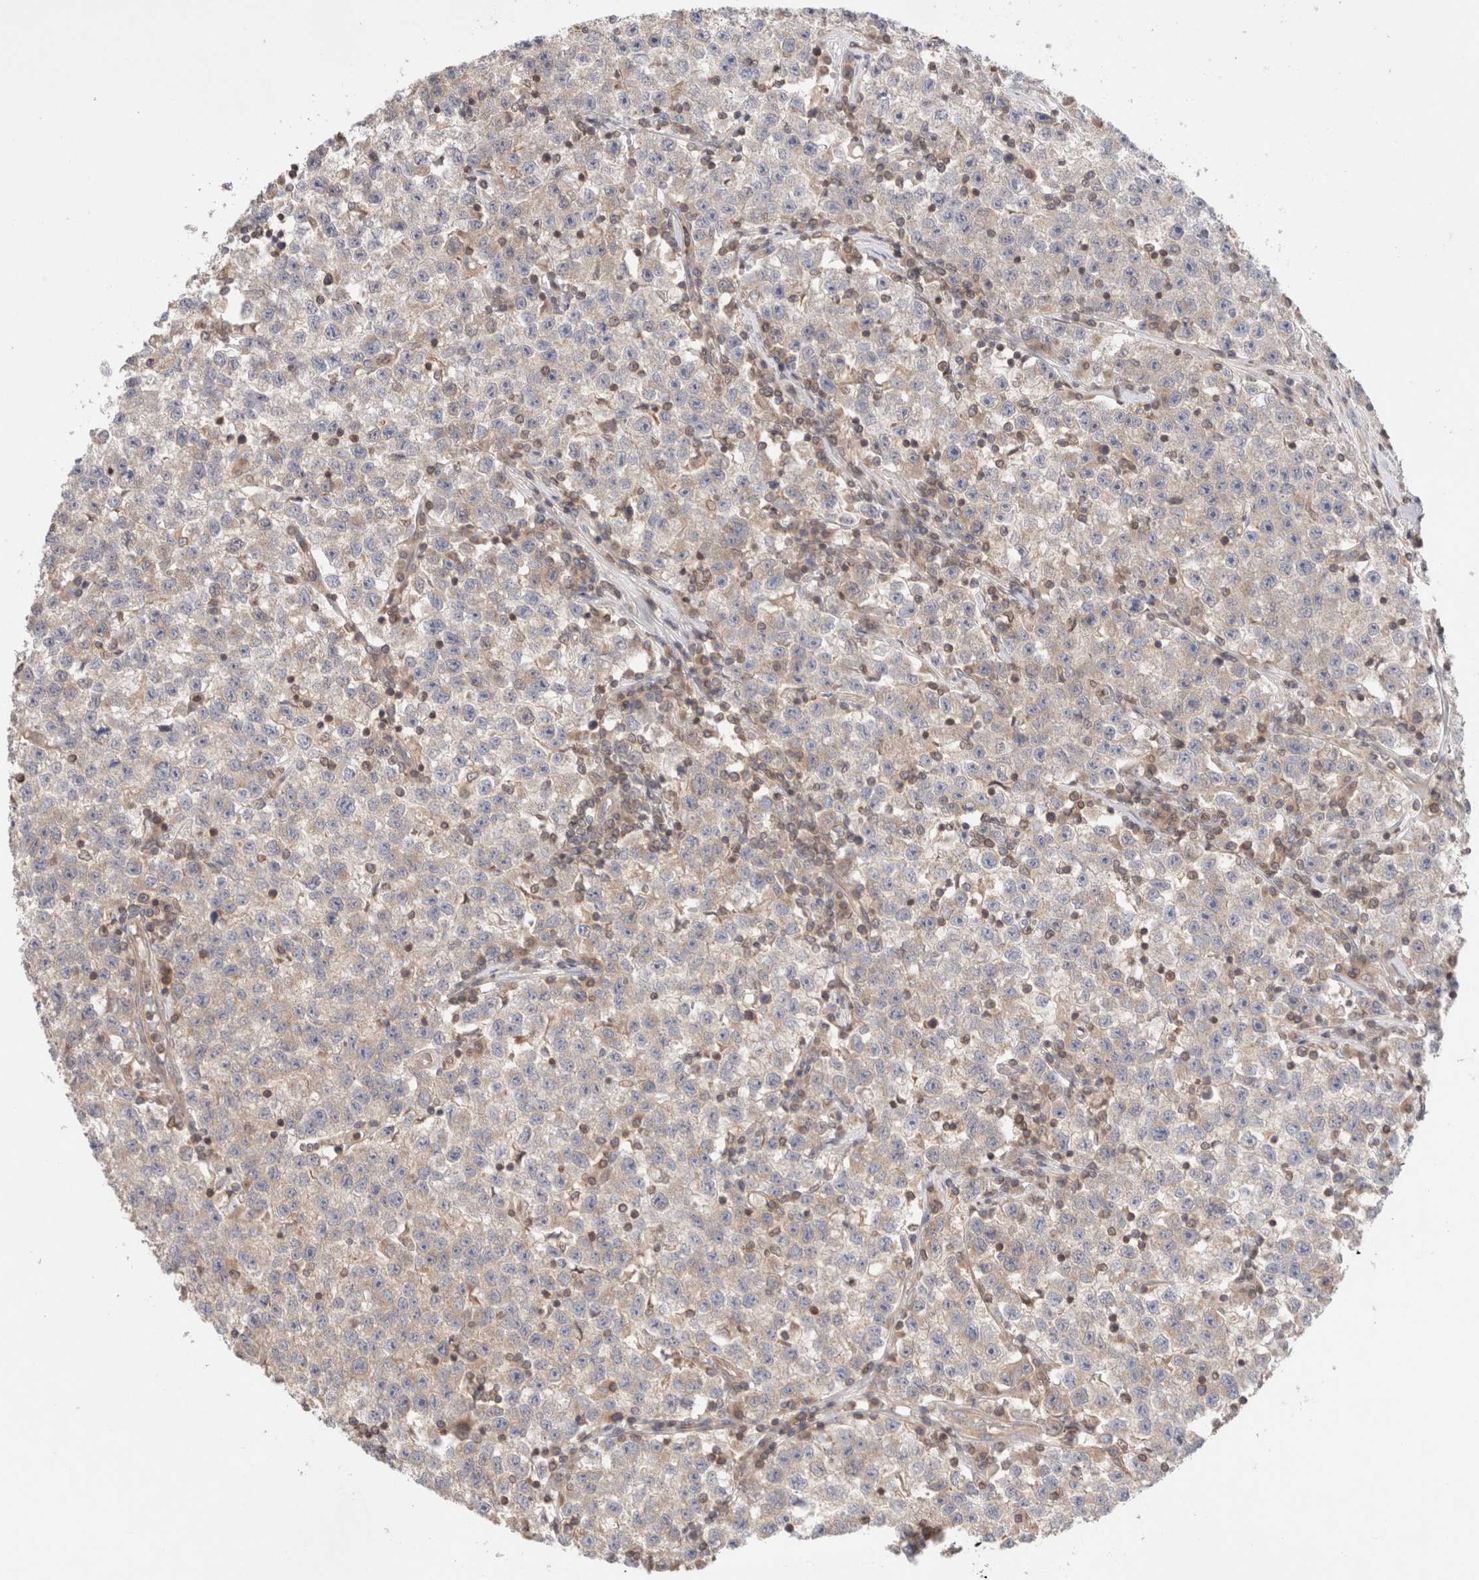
{"staining": {"intensity": "weak", "quantity": "<25%", "location": "cytoplasmic/membranous"}, "tissue": "testis cancer", "cell_type": "Tumor cells", "image_type": "cancer", "snomed": [{"axis": "morphology", "description": "Seminoma, NOS"}, {"axis": "topography", "description": "Testis"}], "caption": "Immunohistochemical staining of seminoma (testis) exhibits no significant expression in tumor cells.", "gene": "SIKE1", "patient": {"sex": "male", "age": 22}}